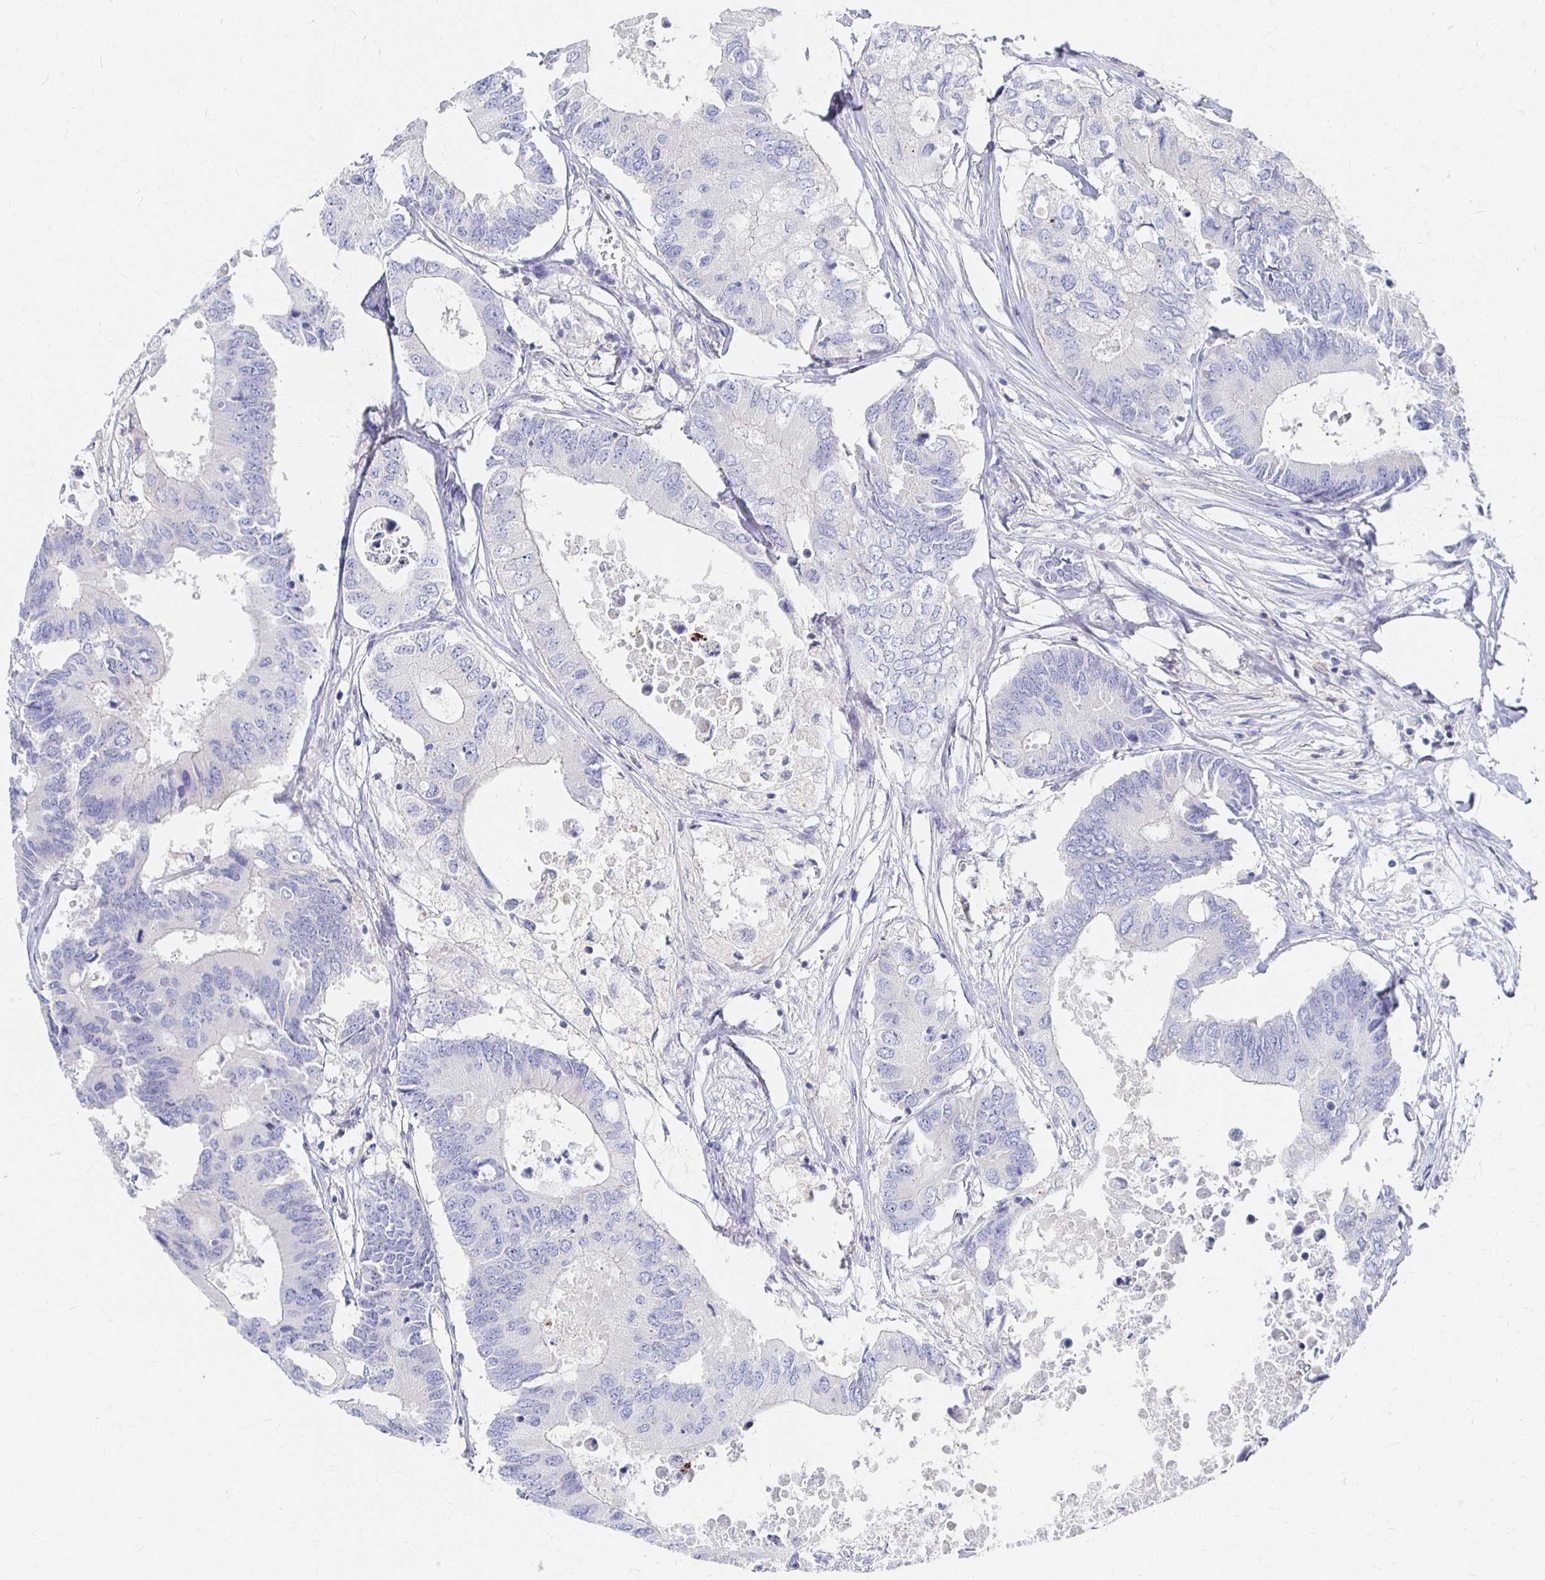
{"staining": {"intensity": "negative", "quantity": "none", "location": "none"}, "tissue": "colorectal cancer", "cell_type": "Tumor cells", "image_type": "cancer", "snomed": [{"axis": "morphology", "description": "Adenocarcinoma, NOS"}, {"axis": "topography", "description": "Colon"}], "caption": "The micrograph shows no significant expression in tumor cells of colorectal cancer.", "gene": "FKRP", "patient": {"sex": "male", "age": 71}}